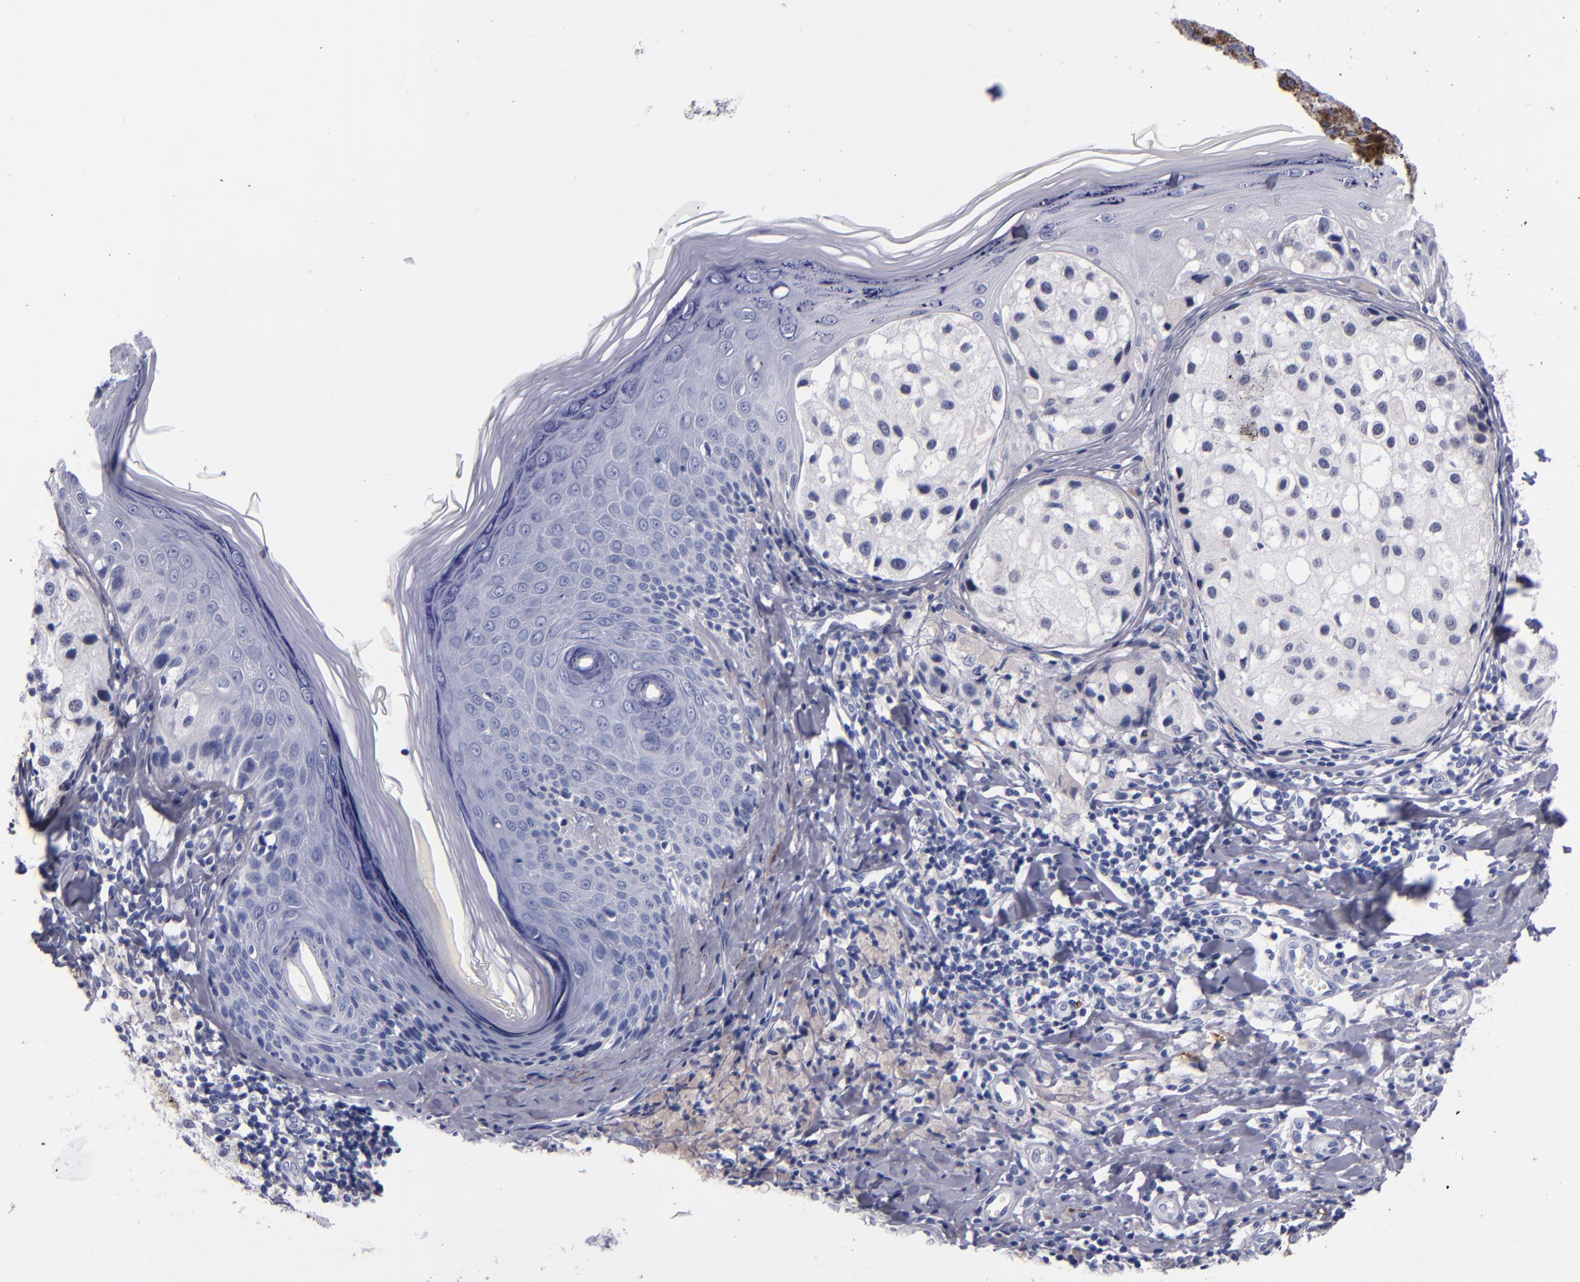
{"staining": {"intensity": "negative", "quantity": "none", "location": "none"}, "tissue": "melanoma", "cell_type": "Tumor cells", "image_type": "cancer", "snomed": [{"axis": "morphology", "description": "Malignant melanoma, NOS"}, {"axis": "topography", "description": "Skin"}], "caption": "Tumor cells show no significant protein staining in melanoma.", "gene": "CD38", "patient": {"sex": "male", "age": 23}}